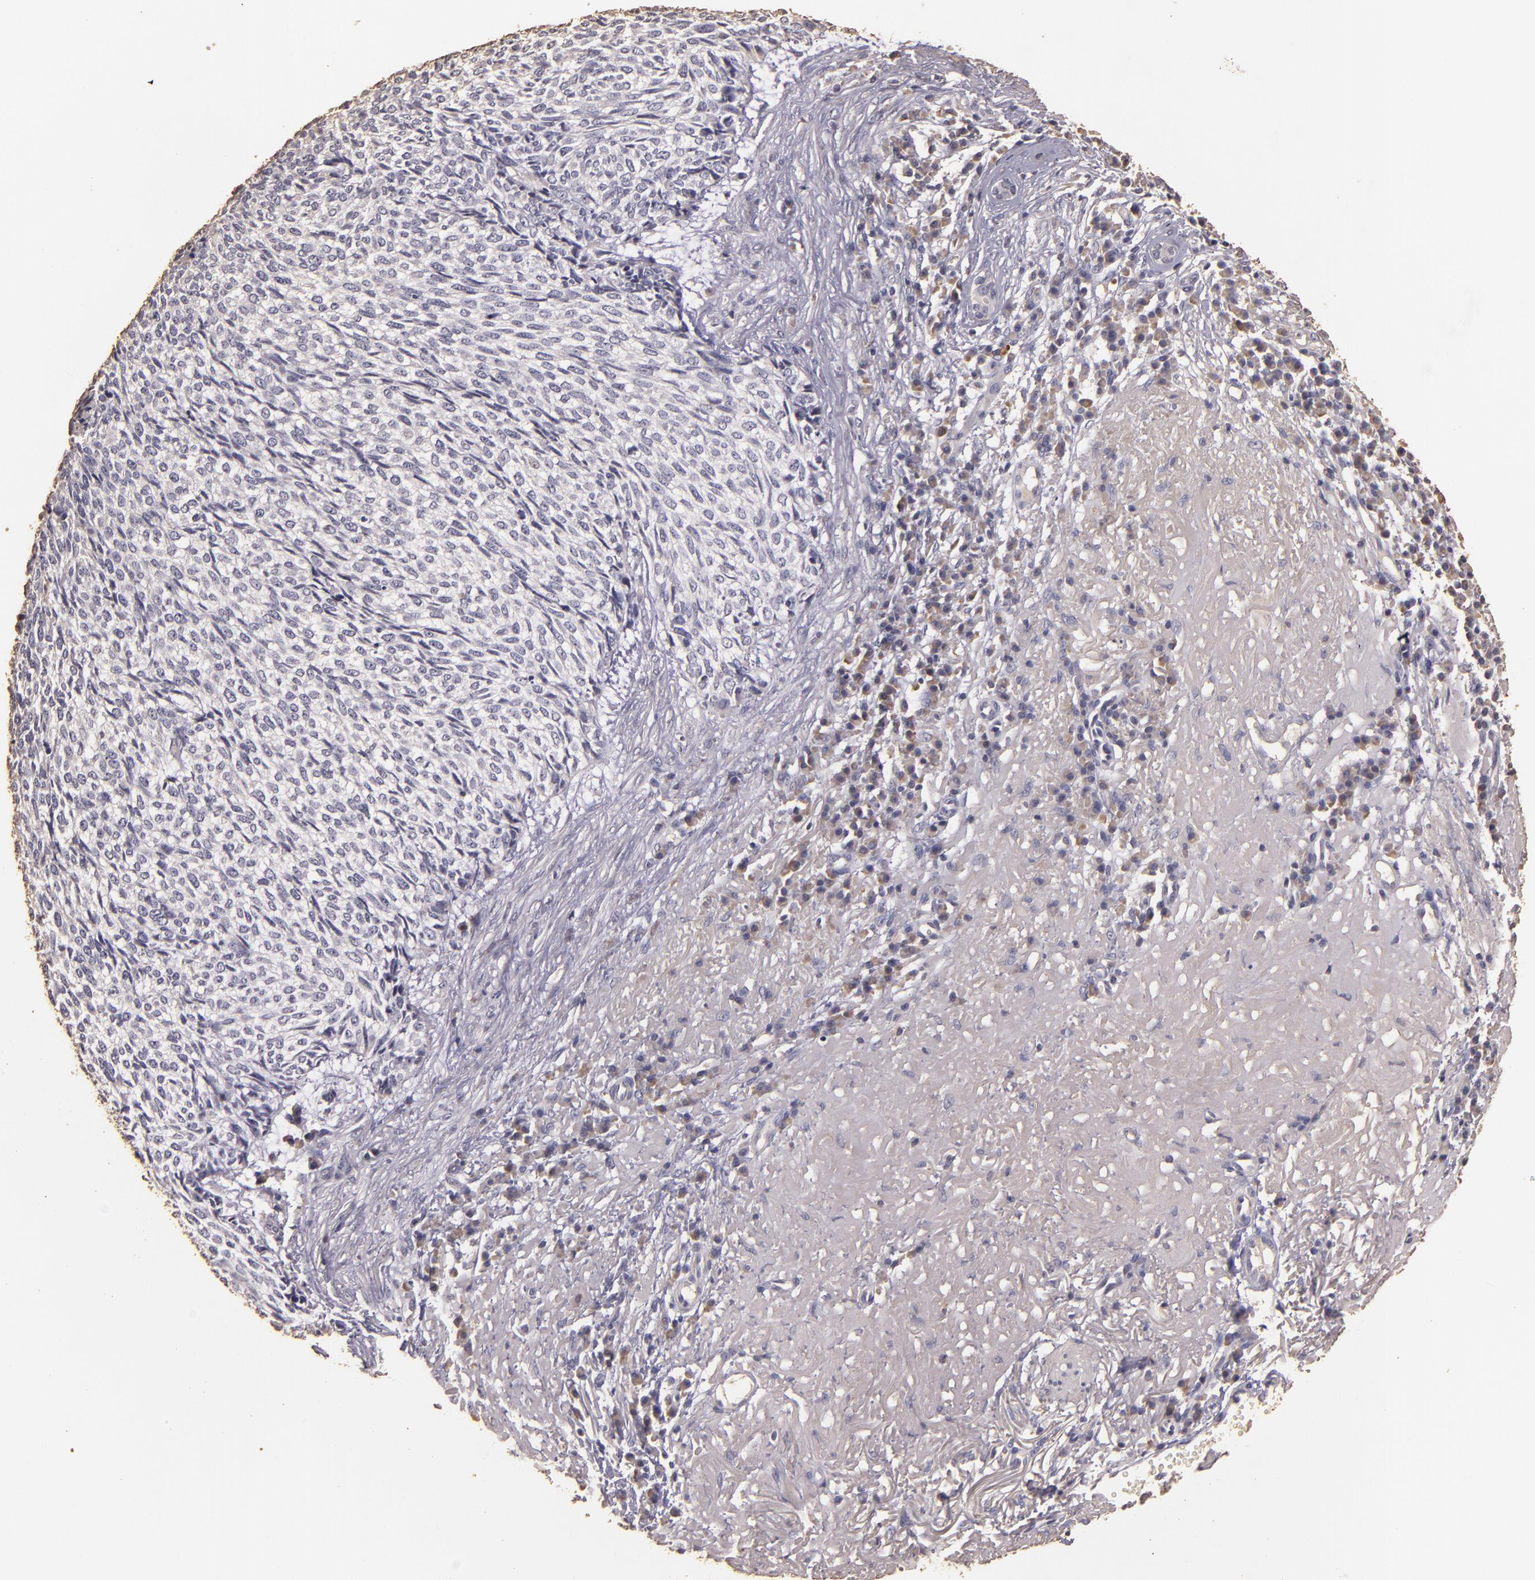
{"staining": {"intensity": "negative", "quantity": "none", "location": "none"}, "tissue": "skin cancer", "cell_type": "Tumor cells", "image_type": "cancer", "snomed": [{"axis": "morphology", "description": "Basal cell carcinoma"}, {"axis": "topography", "description": "Skin"}], "caption": "Immunohistochemical staining of human skin cancer demonstrates no significant positivity in tumor cells.", "gene": "BCL2L13", "patient": {"sex": "female", "age": 89}}